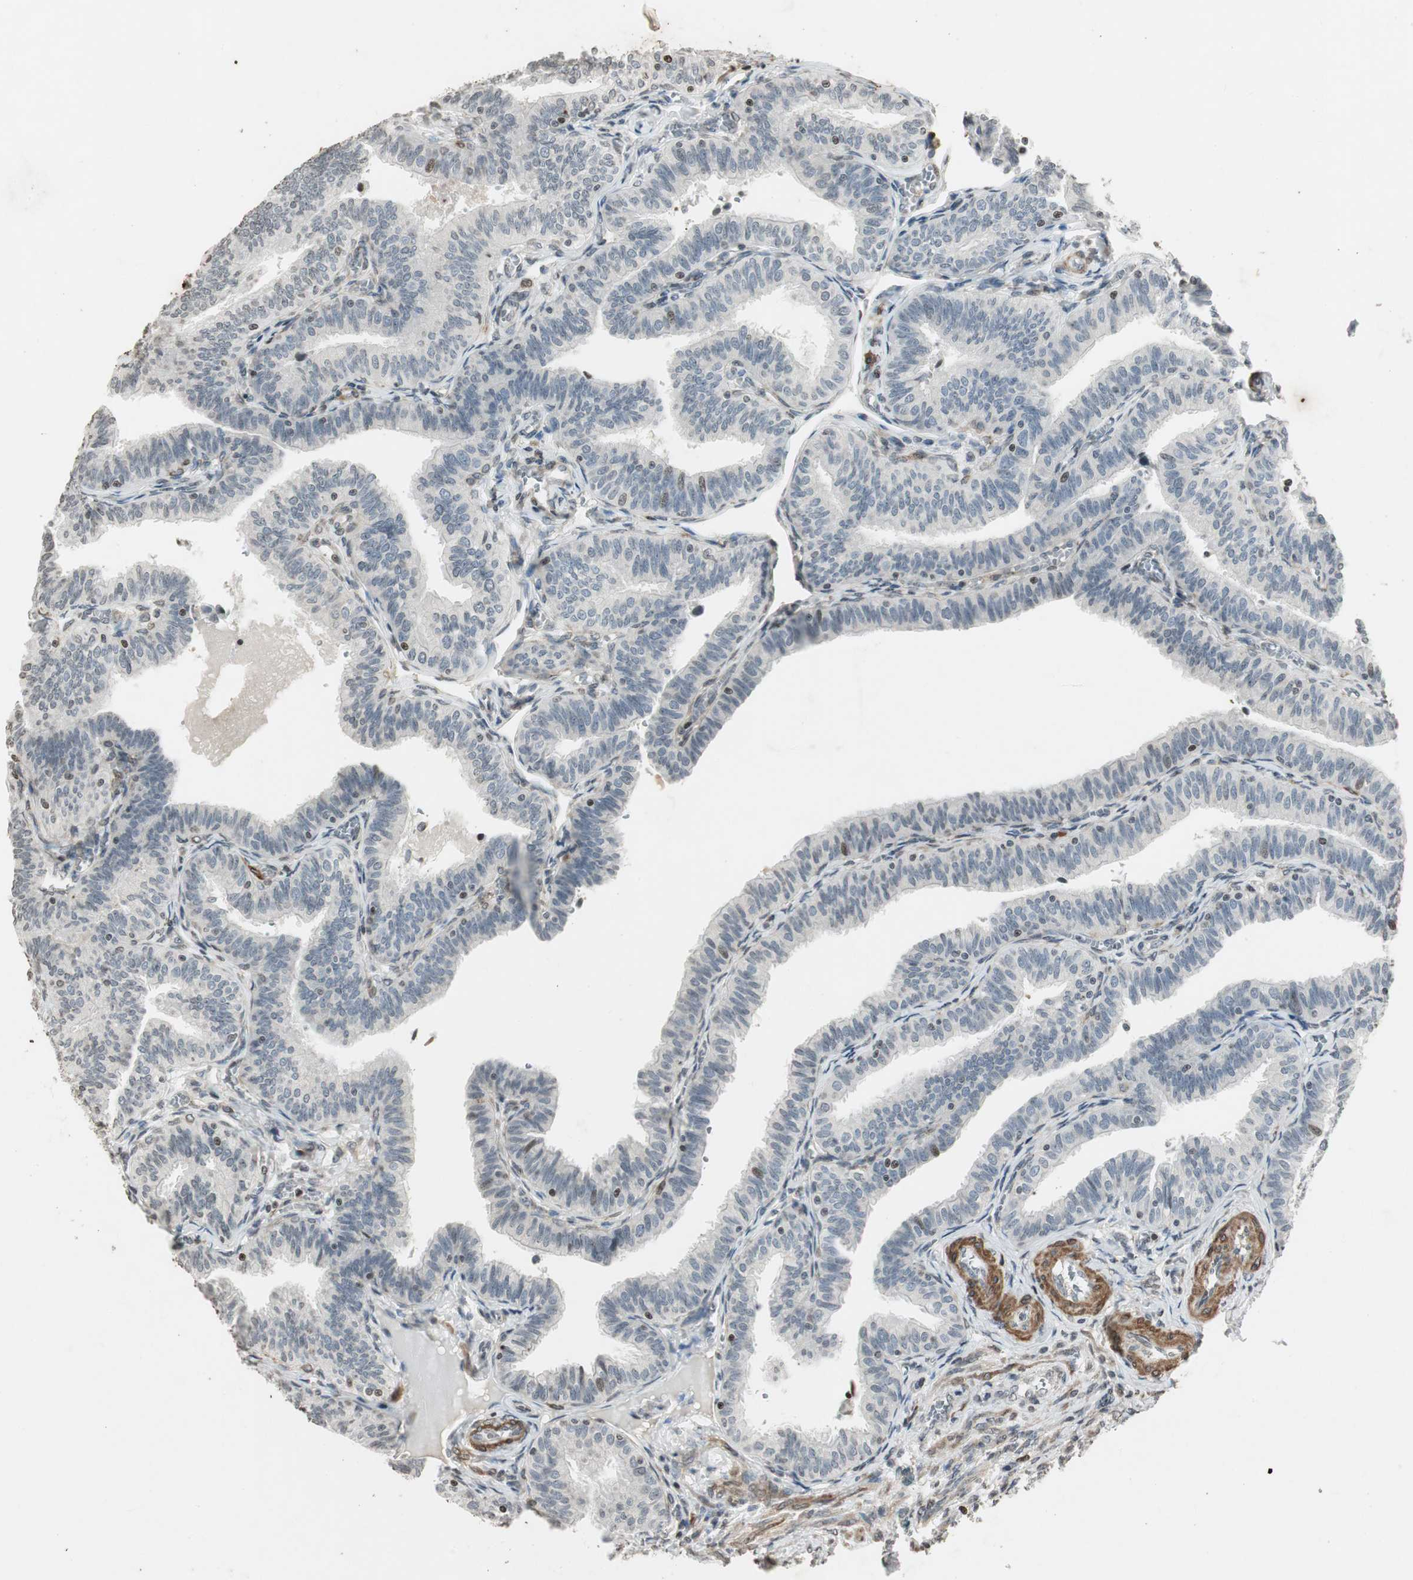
{"staining": {"intensity": "negative", "quantity": "none", "location": "none"}, "tissue": "fallopian tube", "cell_type": "Glandular cells", "image_type": "normal", "snomed": [{"axis": "morphology", "description": "Normal tissue, NOS"}, {"axis": "topography", "description": "Fallopian tube"}], "caption": "High power microscopy histopathology image of an immunohistochemistry histopathology image of normal fallopian tube, revealing no significant expression in glandular cells.", "gene": "PRKG1", "patient": {"sex": "female", "age": 46}}